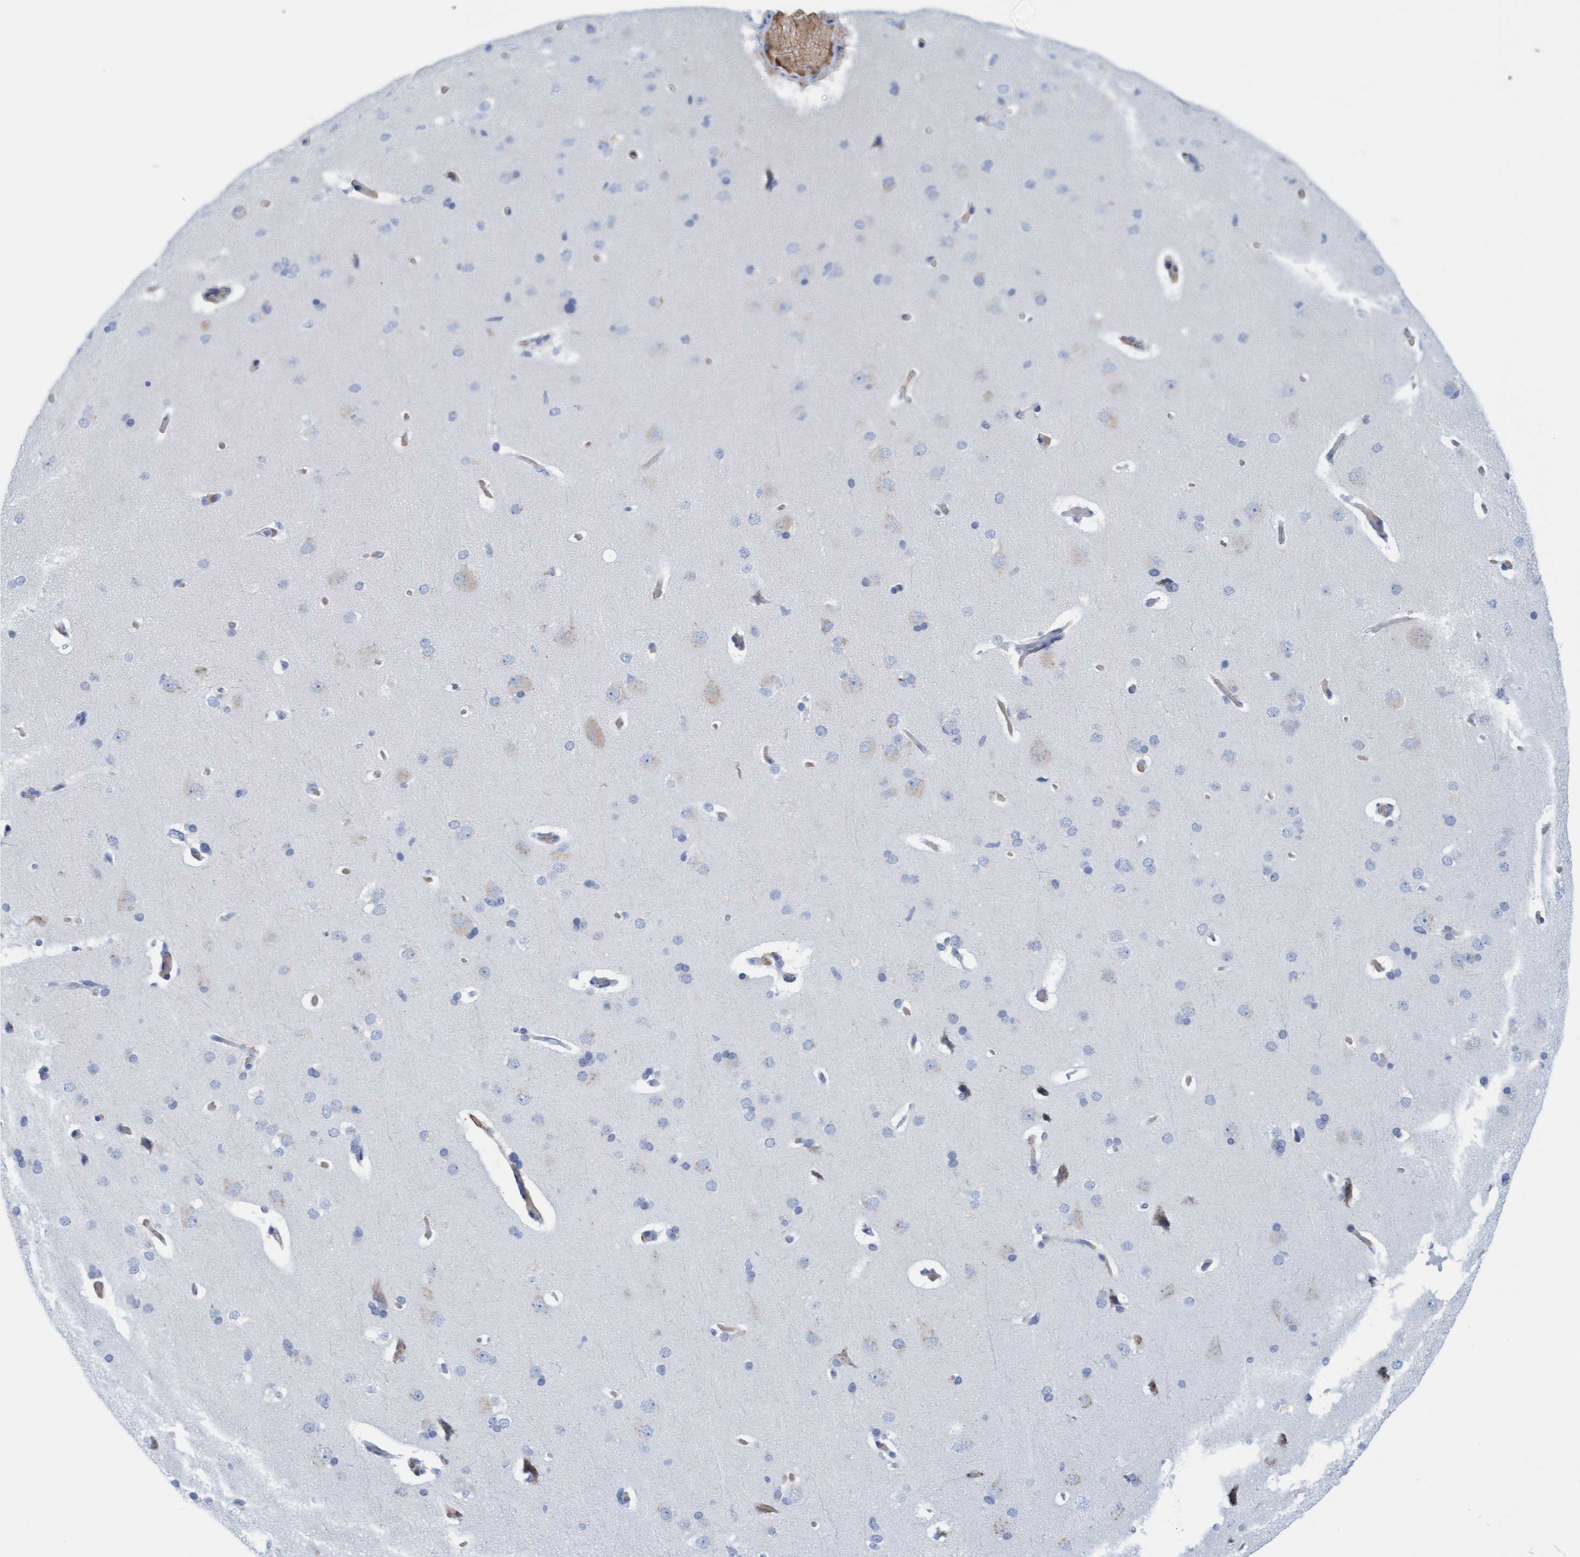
{"staining": {"intensity": "negative", "quantity": "none", "location": "none"}, "tissue": "cerebral cortex", "cell_type": "Endothelial cells", "image_type": "normal", "snomed": [{"axis": "morphology", "description": "Normal tissue, NOS"}, {"axis": "topography", "description": "Cerebral cortex"}], "caption": "Endothelial cells show no significant protein staining in benign cerebral cortex. The staining is performed using DAB (3,3'-diaminobenzidine) brown chromogen with nuclei counter-stained in using hematoxylin.", "gene": "P2RX5", "patient": {"sex": "male", "age": 62}}